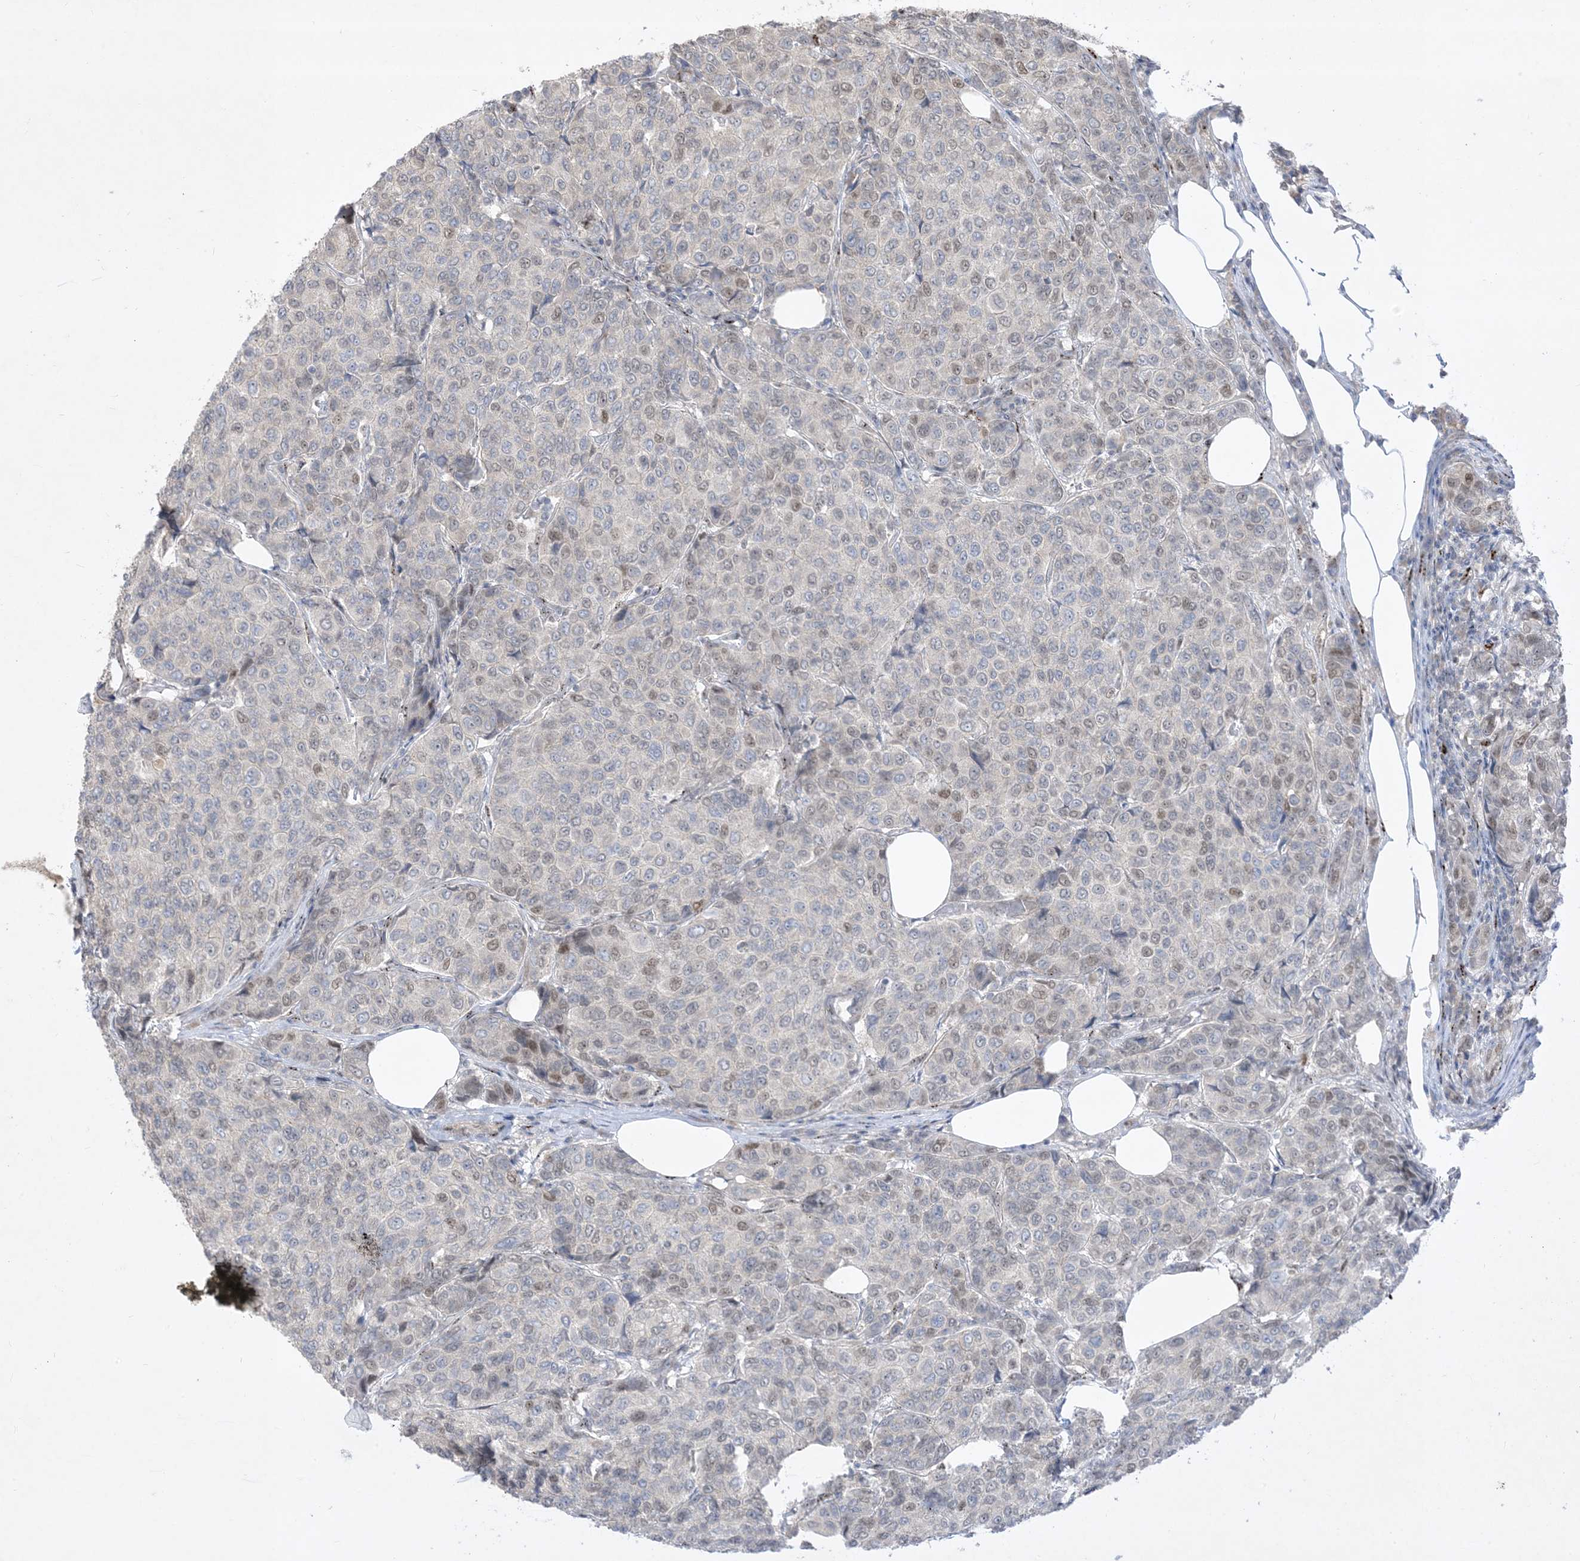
{"staining": {"intensity": "moderate", "quantity": "25%-75%", "location": "nuclear"}, "tissue": "breast cancer", "cell_type": "Tumor cells", "image_type": "cancer", "snomed": [{"axis": "morphology", "description": "Duct carcinoma"}, {"axis": "topography", "description": "Breast"}], "caption": "The immunohistochemical stain shows moderate nuclear positivity in tumor cells of infiltrating ductal carcinoma (breast) tissue.", "gene": "BHLHE40", "patient": {"sex": "female", "age": 55}}